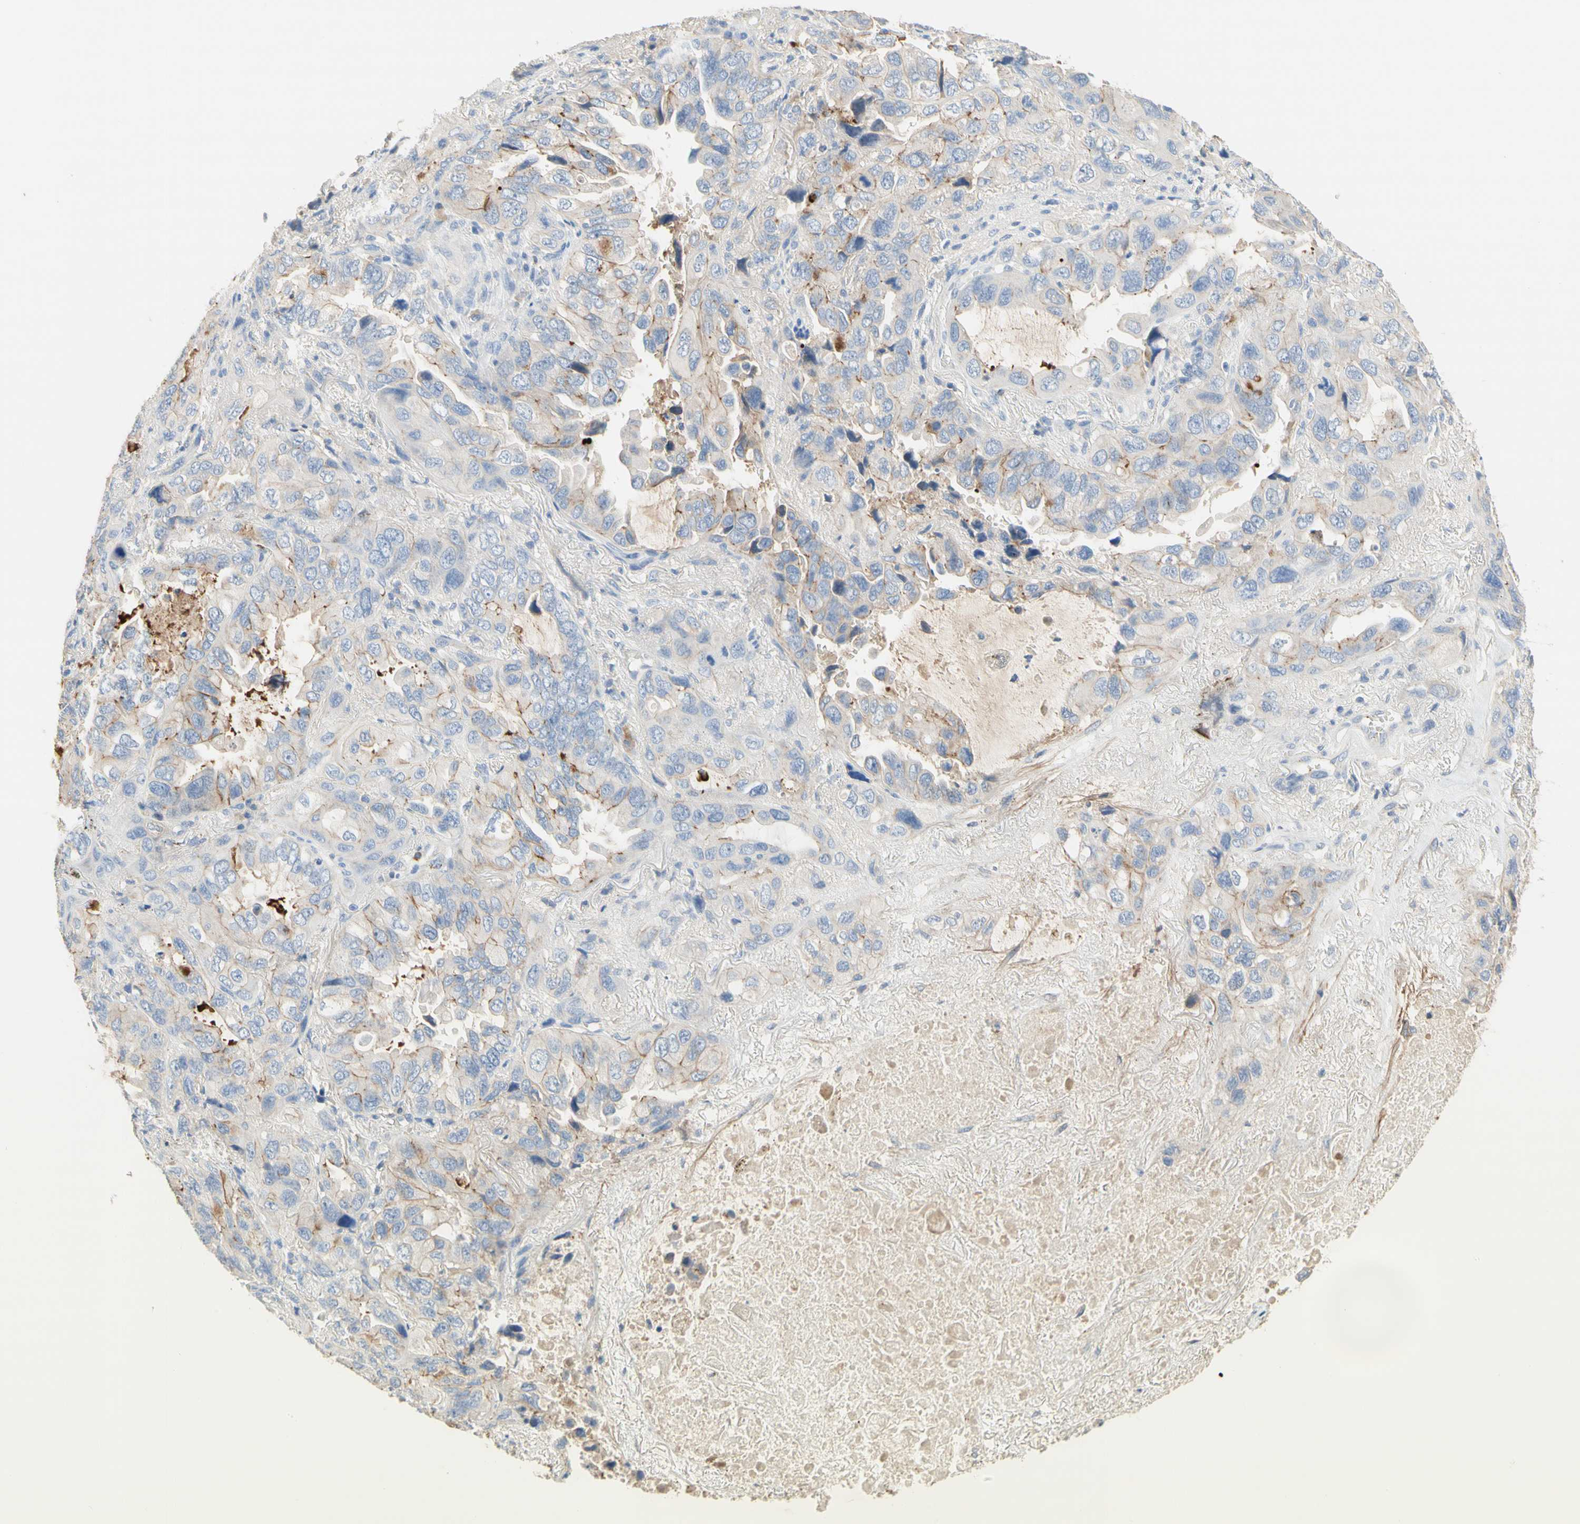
{"staining": {"intensity": "moderate", "quantity": "<25%", "location": "cytoplasmic/membranous"}, "tissue": "lung cancer", "cell_type": "Tumor cells", "image_type": "cancer", "snomed": [{"axis": "morphology", "description": "Squamous cell carcinoma, NOS"}, {"axis": "topography", "description": "Lung"}], "caption": "DAB (3,3'-diaminobenzidine) immunohistochemical staining of lung cancer (squamous cell carcinoma) shows moderate cytoplasmic/membranous protein expression in approximately <25% of tumor cells.", "gene": "NECTIN4", "patient": {"sex": "female", "age": 73}}